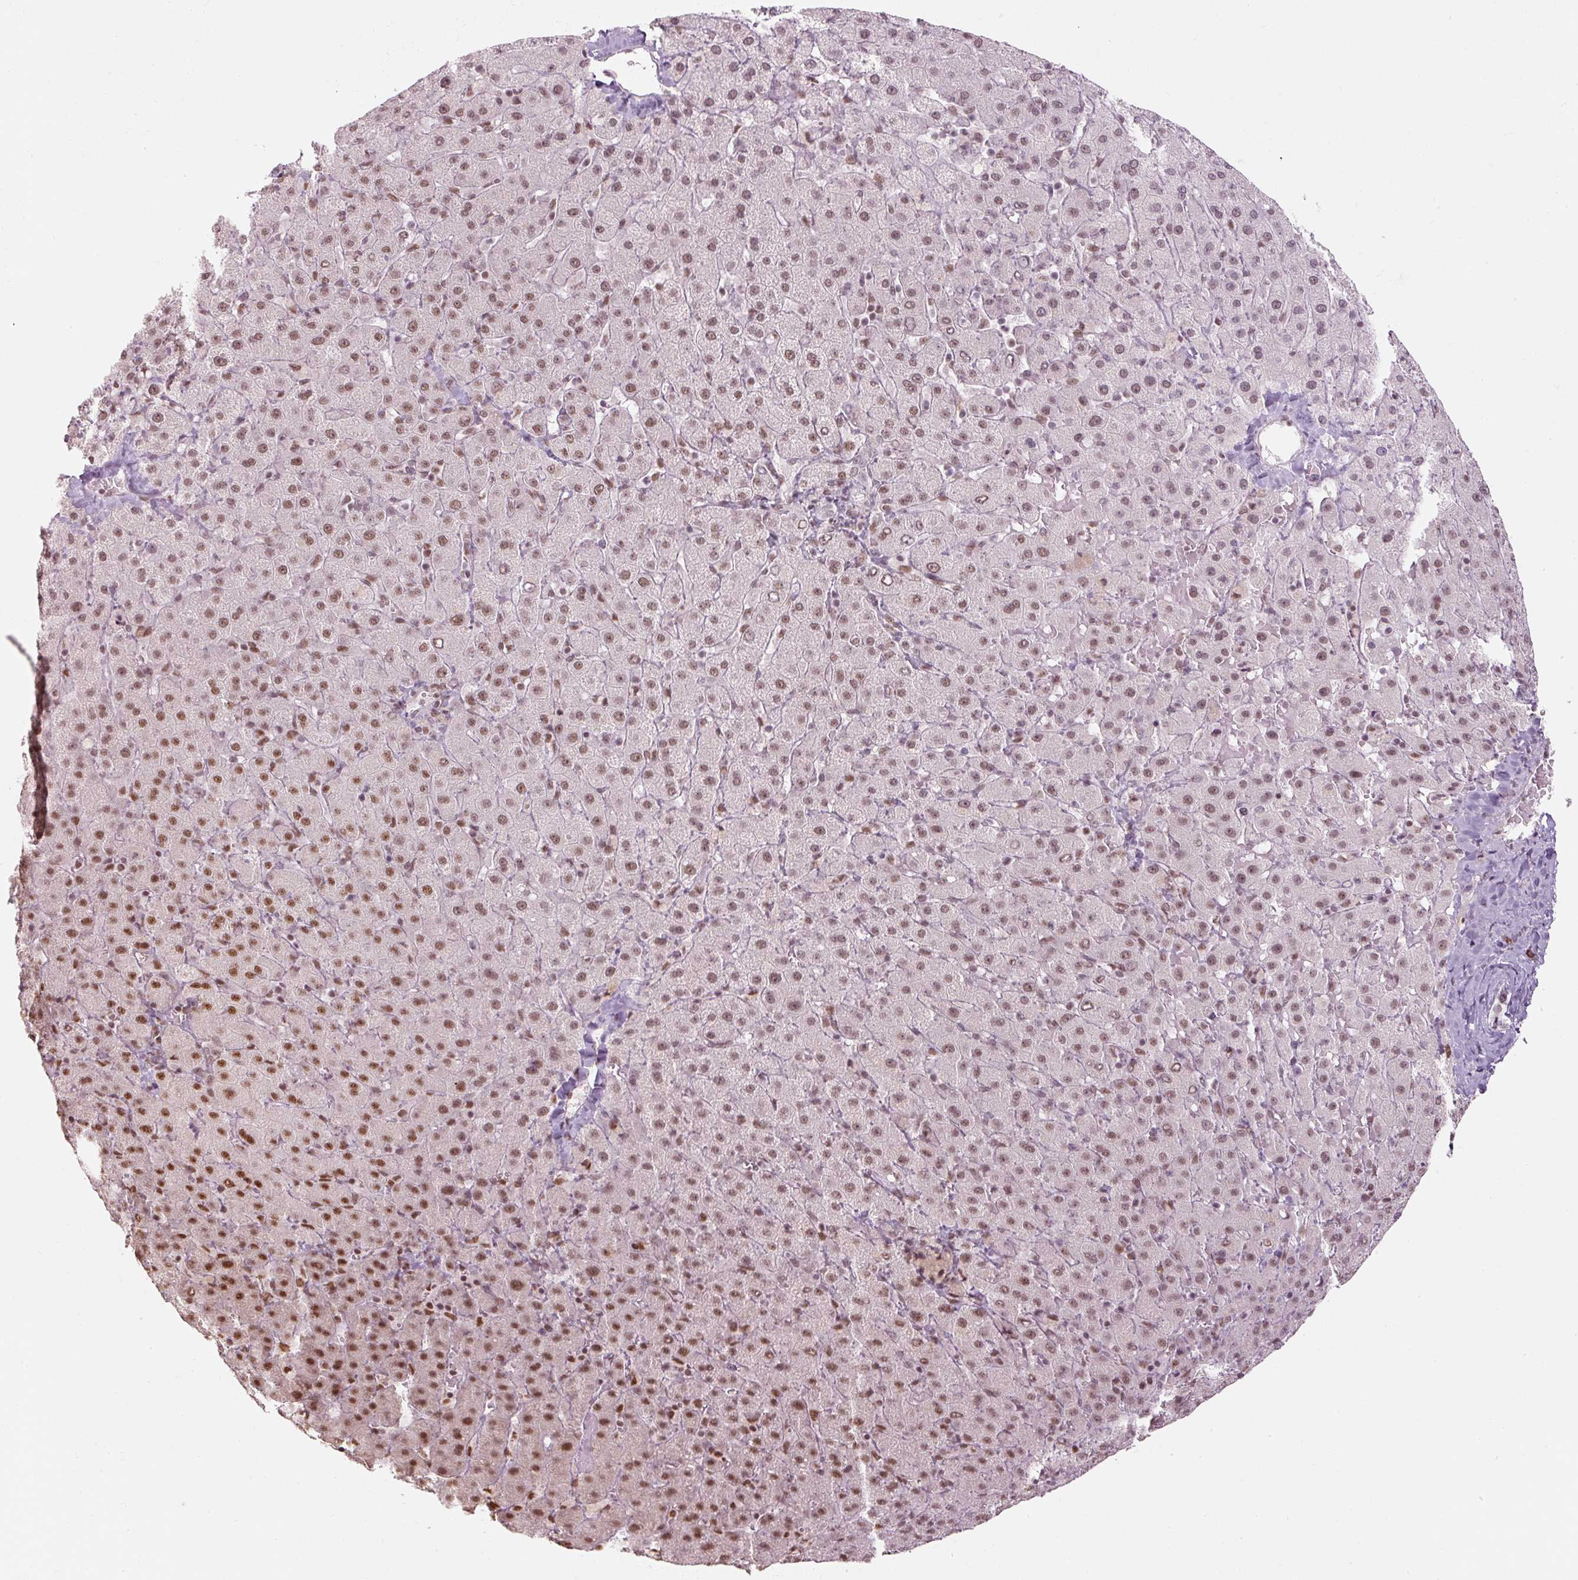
{"staining": {"intensity": "moderate", "quantity": ">75%", "location": "nuclear"}, "tissue": "liver cancer", "cell_type": "Tumor cells", "image_type": "cancer", "snomed": [{"axis": "morphology", "description": "Carcinoma, Hepatocellular, NOS"}, {"axis": "topography", "description": "Liver"}], "caption": "Liver hepatocellular carcinoma was stained to show a protein in brown. There is medium levels of moderate nuclear staining in approximately >75% of tumor cells. The staining is performed using DAB brown chromogen to label protein expression. The nuclei are counter-stained blue using hematoxylin.", "gene": "U2AF2", "patient": {"sex": "female", "age": 58}}